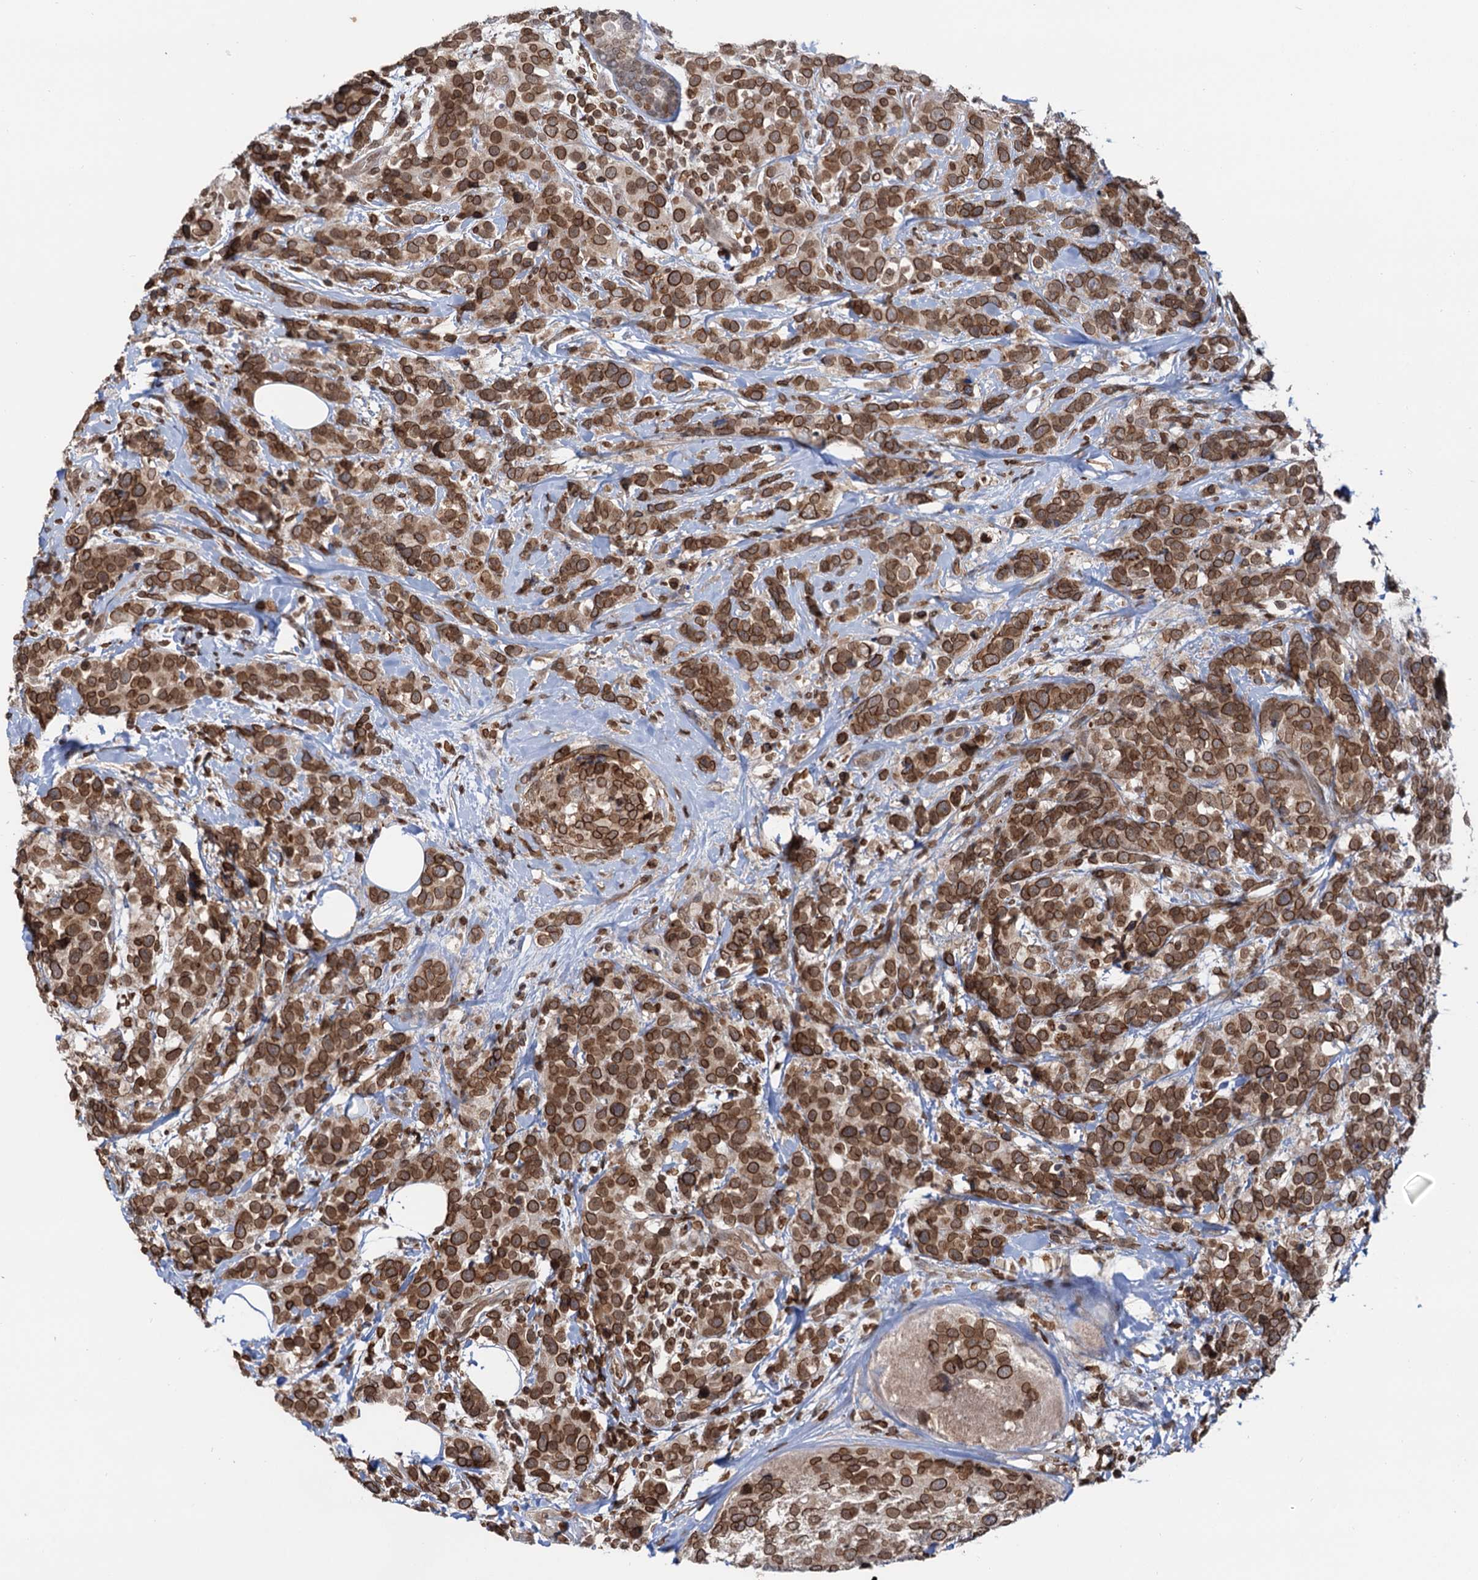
{"staining": {"intensity": "strong", "quantity": ">75%", "location": "cytoplasmic/membranous,nuclear"}, "tissue": "breast cancer", "cell_type": "Tumor cells", "image_type": "cancer", "snomed": [{"axis": "morphology", "description": "Lobular carcinoma"}, {"axis": "topography", "description": "Breast"}], "caption": "Immunohistochemical staining of human breast cancer shows high levels of strong cytoplasmic/membranous and nuclear expression in approximately >75% of tumor cells.", "gene": "ZC3H13", "patient": {"sex": "female", "age": 59}}